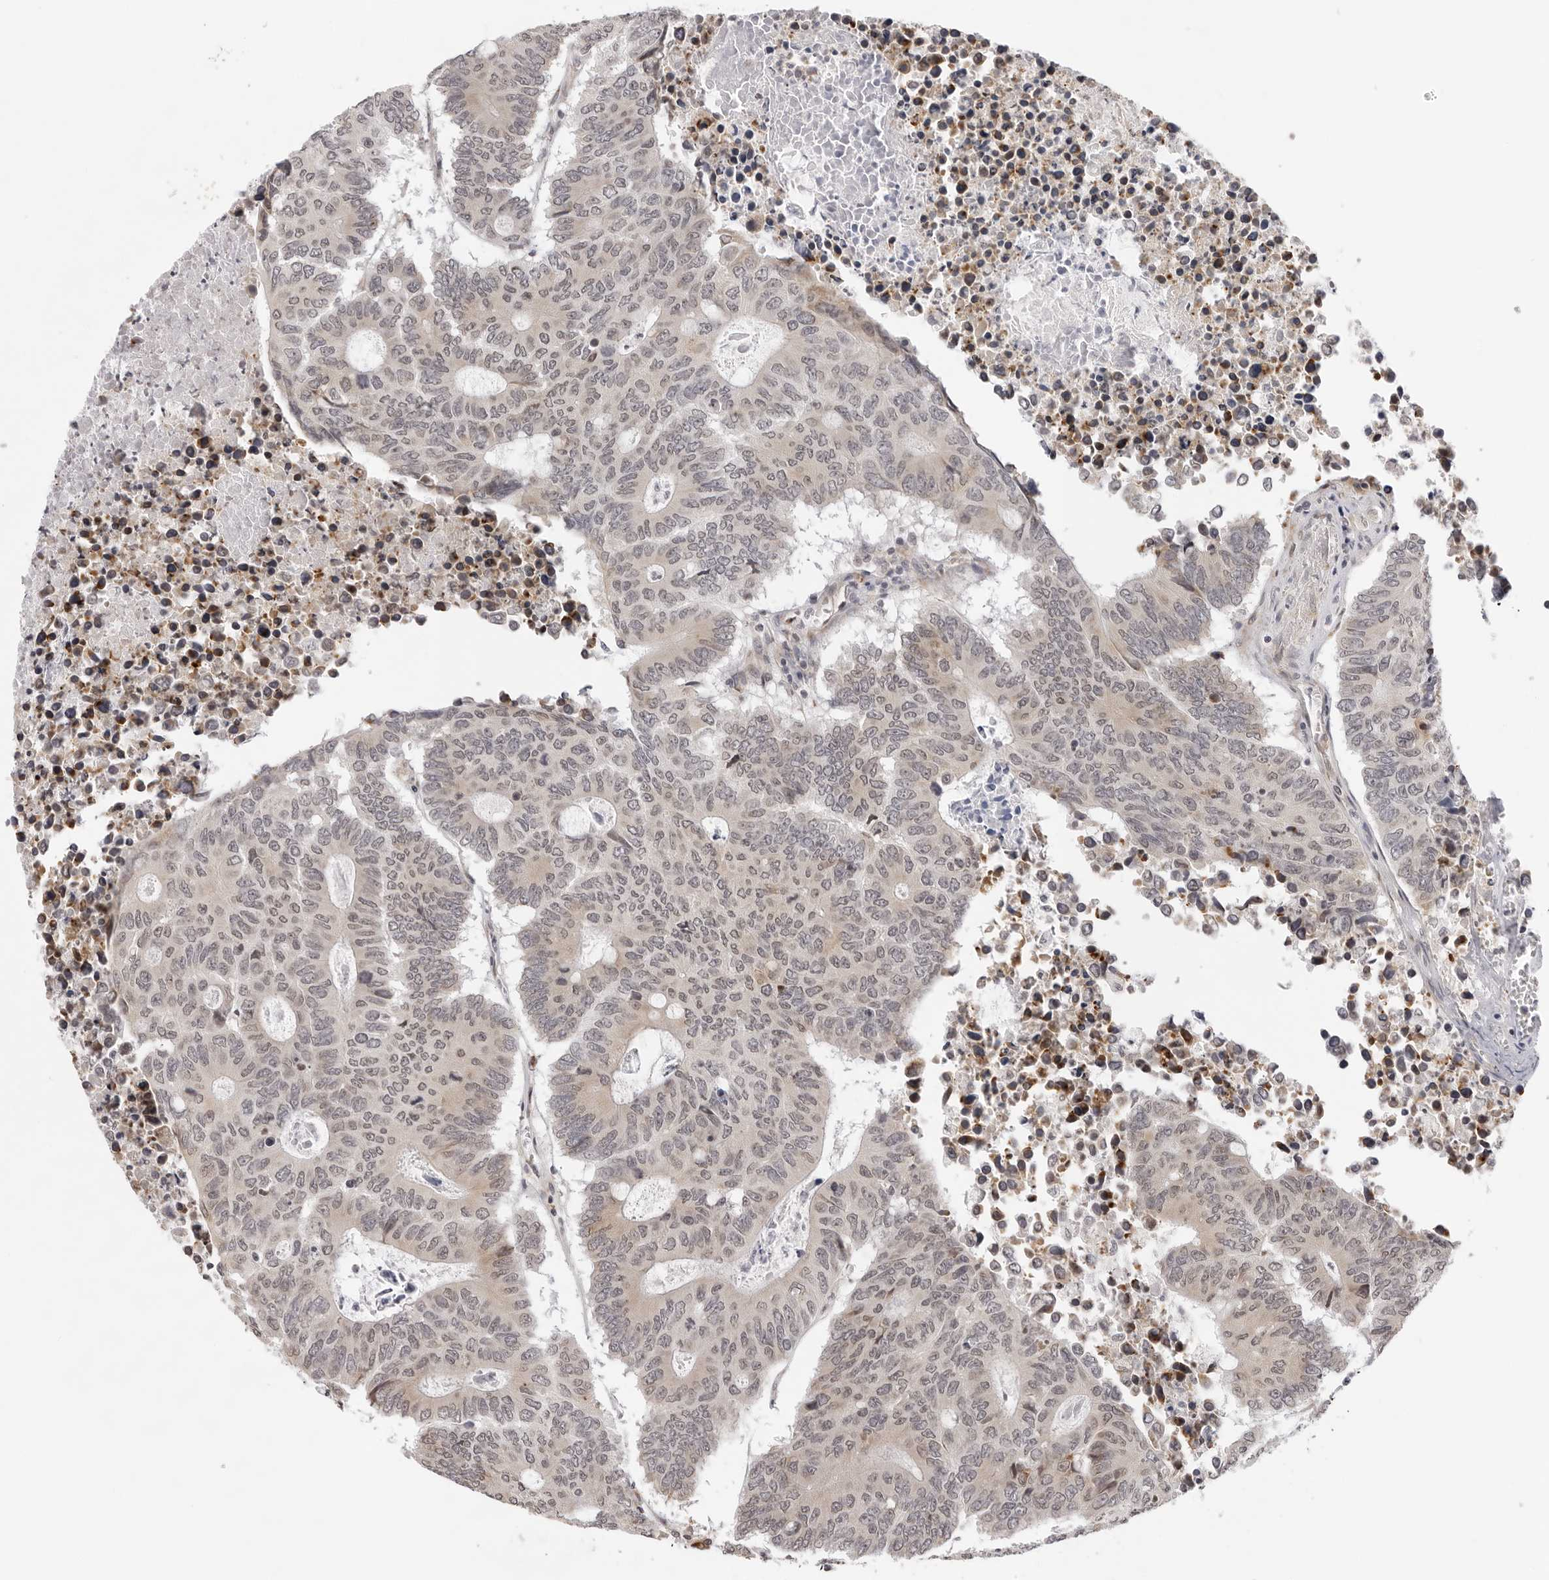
{"staining": {"intensity": "weak", "quantity": "<25%", "location": "cytoplasmic/membranous"}, "tissue": "colorectal cancer", "cell_type": "Tumor cells", "image_type": "cancer", "snomed": [{"axis": "morphology", "description": "Adenocarcinoma, NOS"}, {"axis": "topography", "description": "Colon"}], "caption": "Immunohistochemistry of human colorectal cancer demonstrates no positivity in tumor cells.", "gene": "IL17RA", "patient": {"sex": "male", "age": 87}}